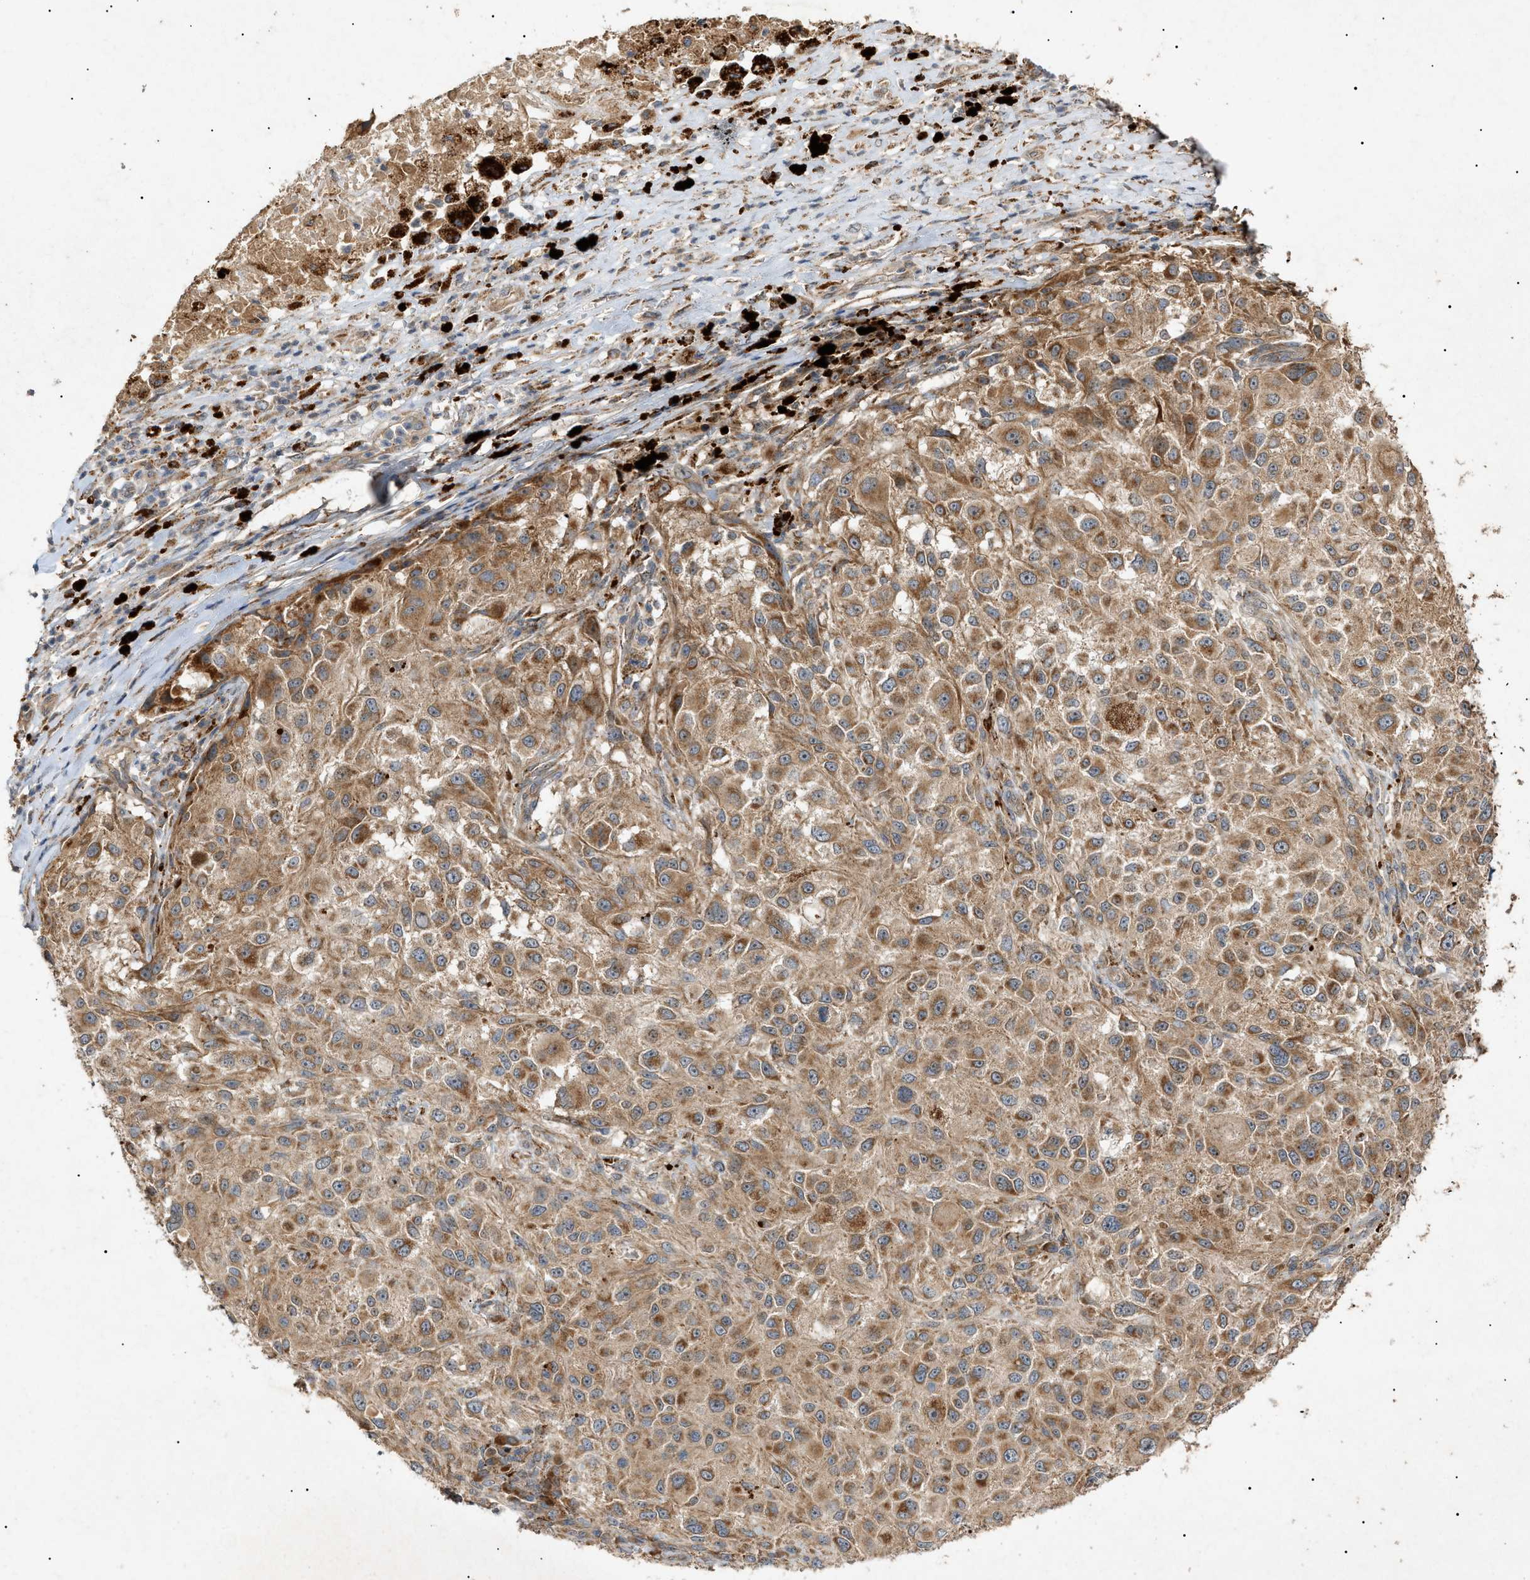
{"staining": {"intensity": "moderate", "quantity": ">75%", "location": "cytoplasmic/membranous"}, "tissue": "melanoma", "cell_type": "Tumor cells", "image_type": "cancer", "snomed": [{"axis": "morphology", "description": "Necrosis, NOS"}, {"axis": "morphology", "description": "Malignant melanoma, NOS"}, {"axis": "topography", "description": "Skin"}], "caption": "IHC of human malignant melanoma displays medium levels of moderate cytoplasmic/membranous staining in approximately >75% of tumor cells. The staining was performed using DAB to visualize the protein expression in brown, while the nuclei were stained in blue with hematoxylin (Magnification: 20x).", "gene": "MTCH1", "patient": {"sex": "female", "age": 87}}